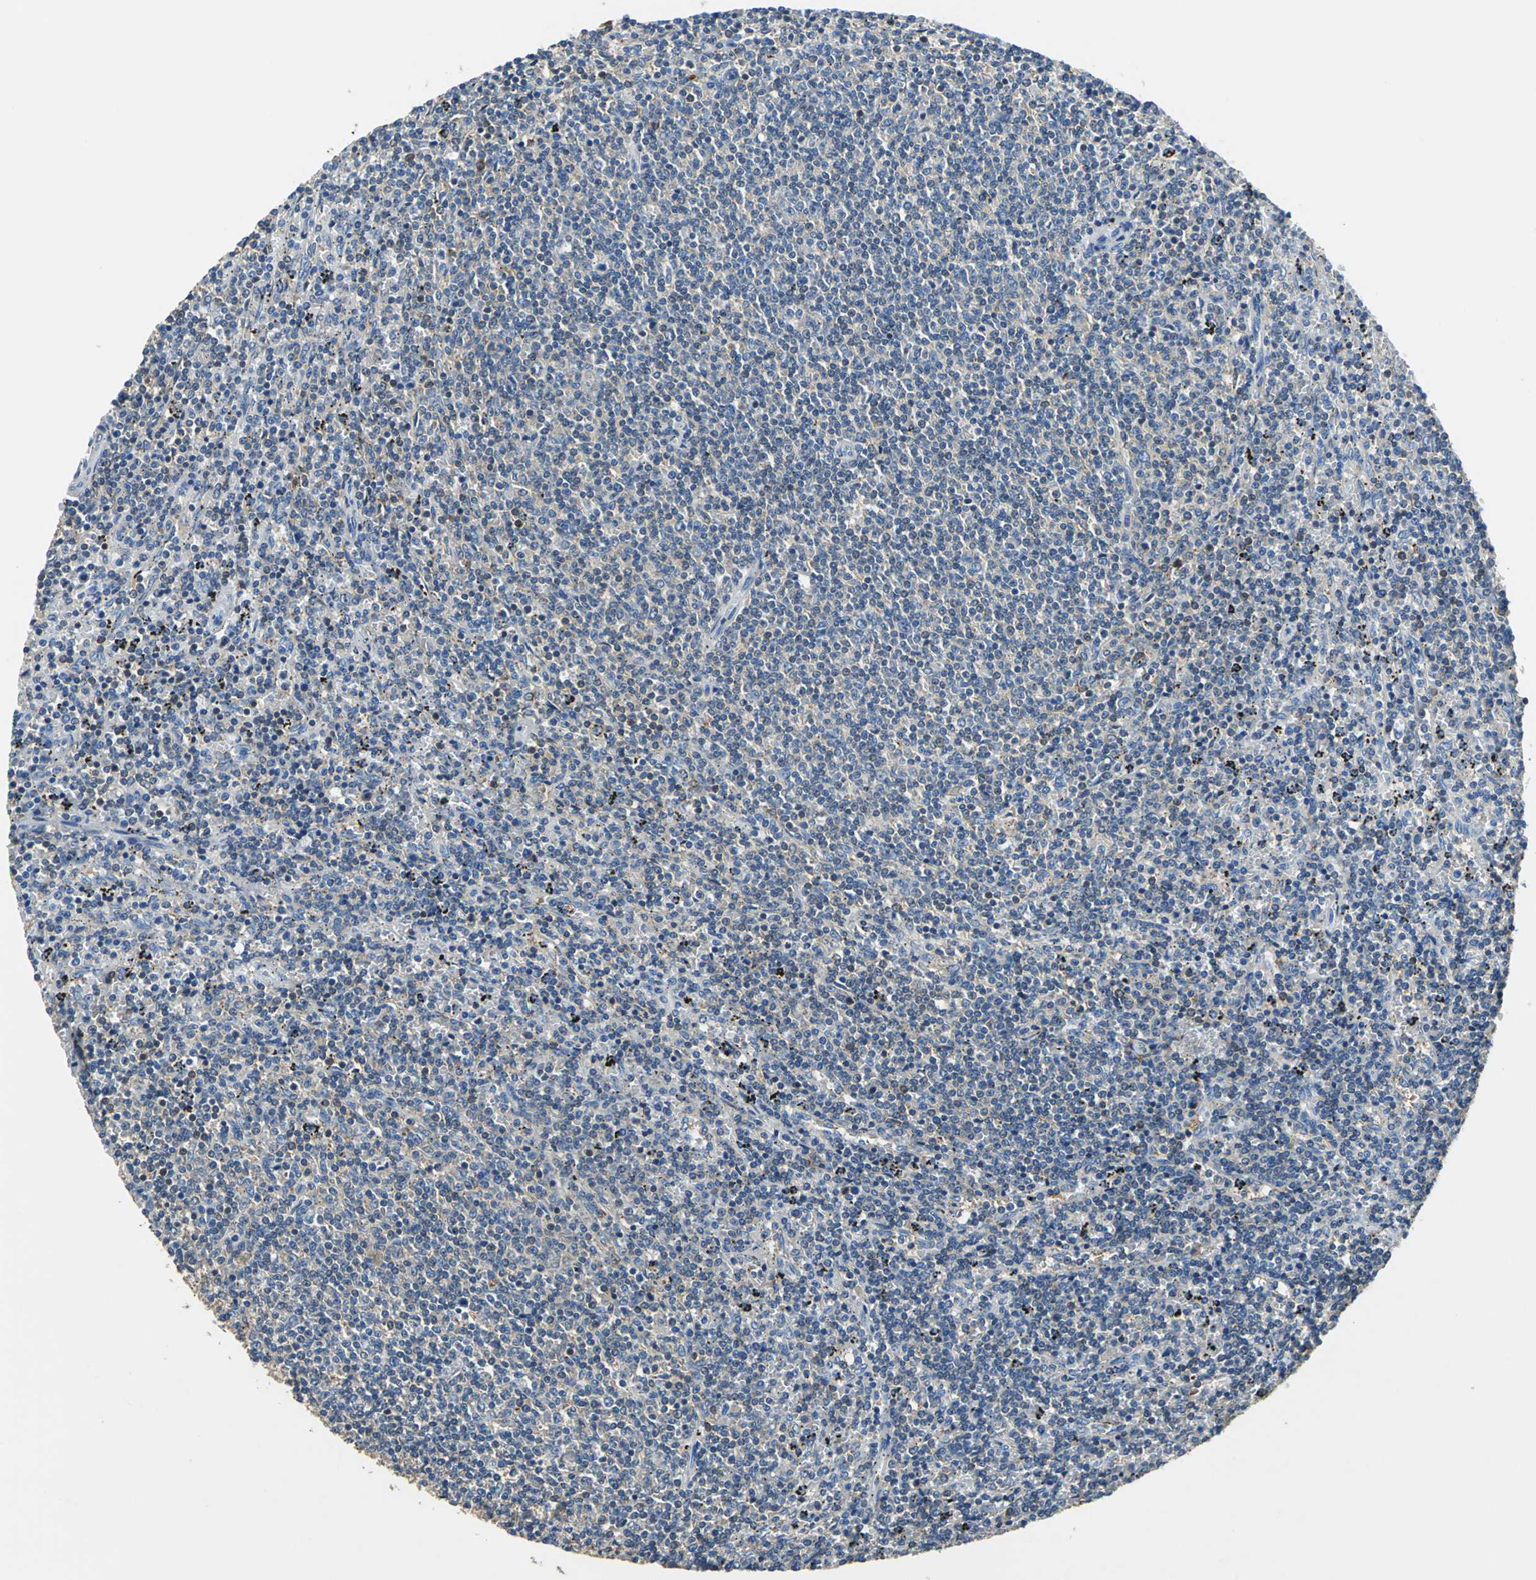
{"staining": {"intensity": "negative", "quantity": "none", "location": "none"}, "tissue": "lymphoma", "cell_type": "Tumor cells", "image_type": "cancer", "snomed": [{"axis": "morphology", "description": "Malignant lymphoma, non-Hodgkin's type, Low grade"}, {"axis": "topography", "description": "Spleen"}], "caption": "The micrograph demonstrates no staining of tumor cells in lymphoma.", "gene": "PRKCA", "patient": {"sex": "female", "age": 50}}